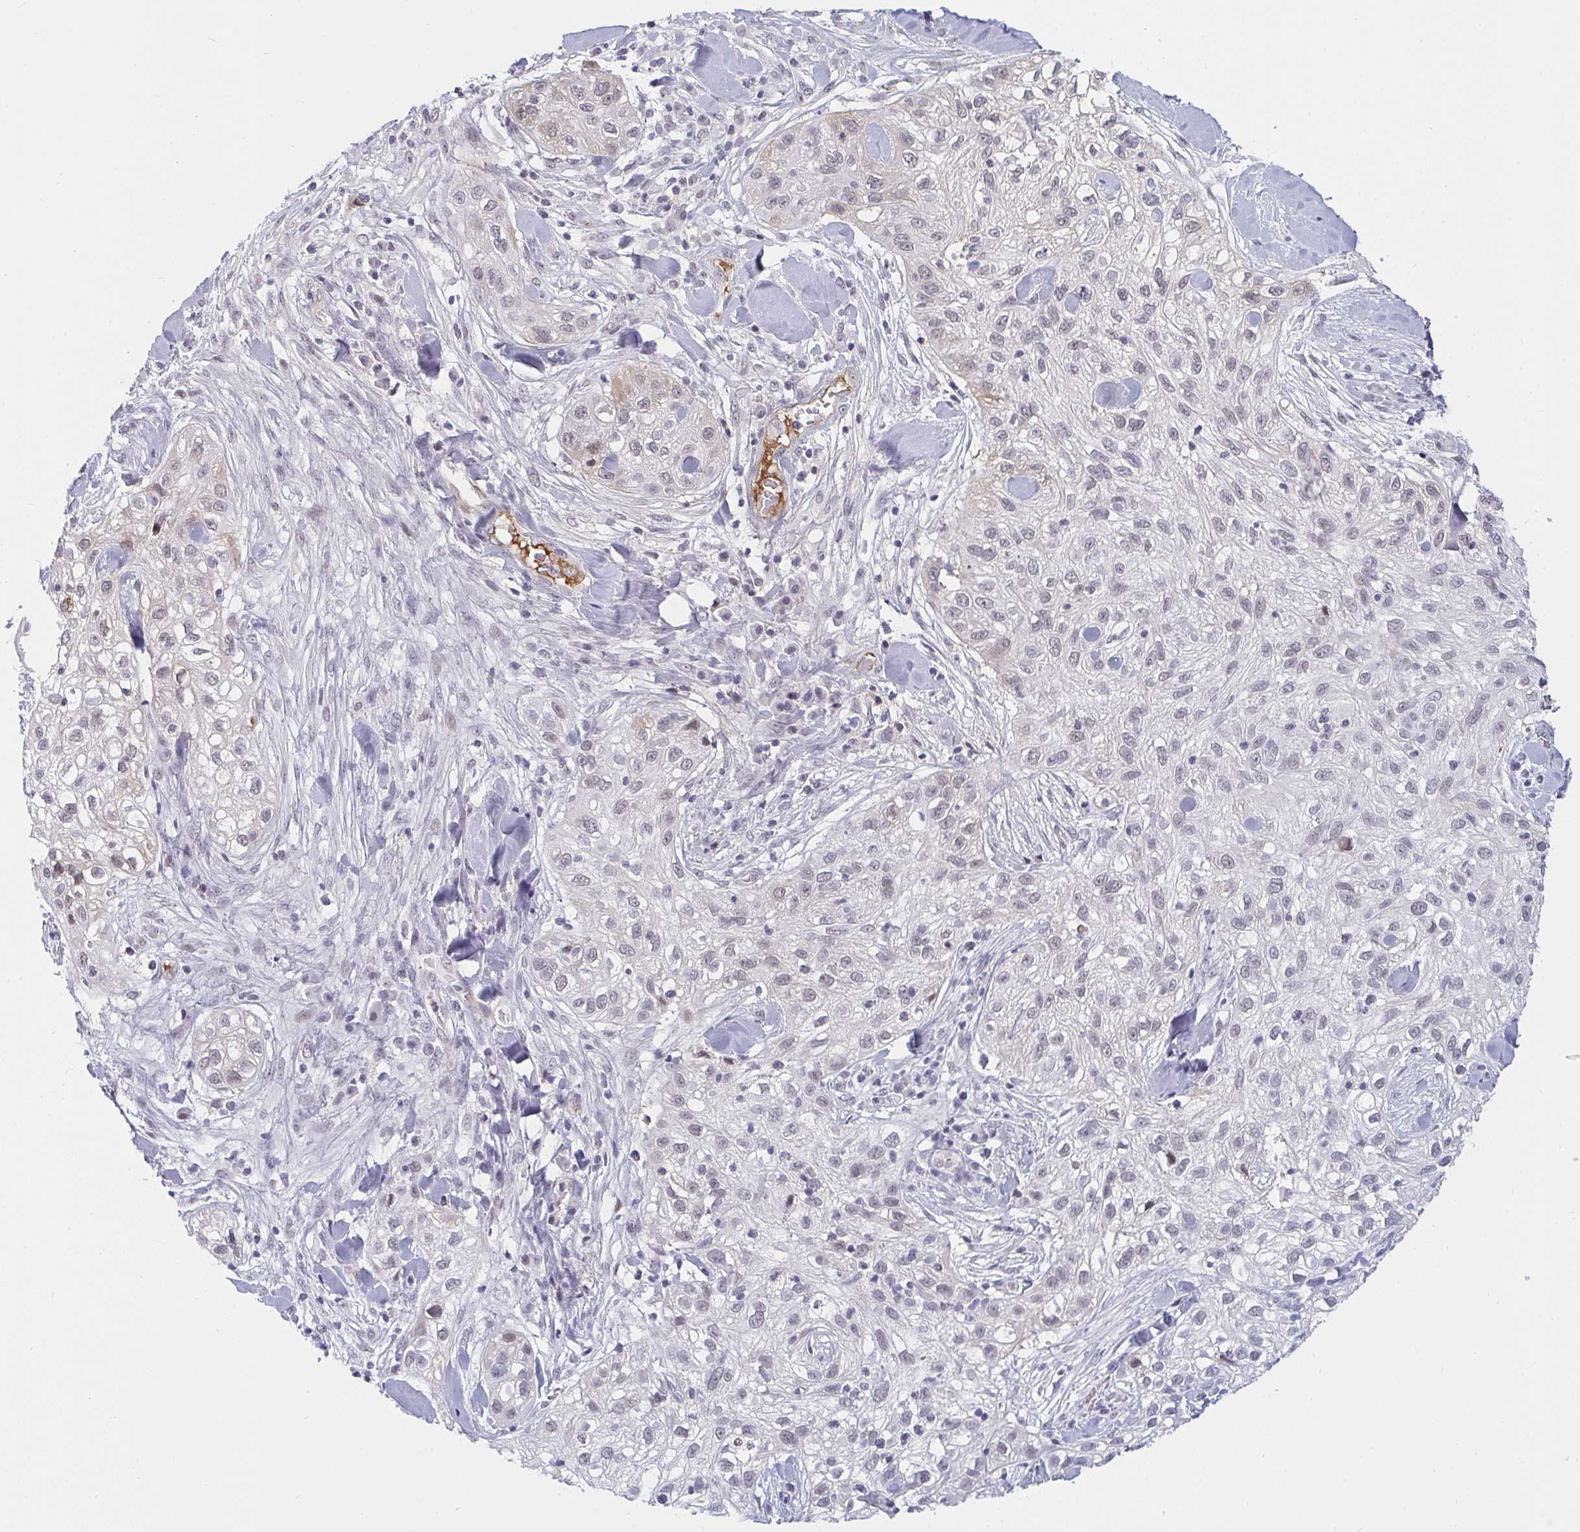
{"staining": {"intensity": "weak", "quantity": "<25%", "location": "nuclear"}, "tissue": "skin cancer", "cell_type": "Tumor cells", "image_type": "cancer", "snomed": [{"axis": "morphology", "description": "Squamous cell carcinoma, NOS"}, {"axis": "topography", "description": "Skin"}], "caption": "There is no significant positivity in tumor cells of skin cancer (squamous cell carcinoma). (DAB (3,3'-diaminobenzidine) IHC with hematoxylin counter stain).", "gene": "DSCAML1", "patient": {"sex": "male", "age": 82}}